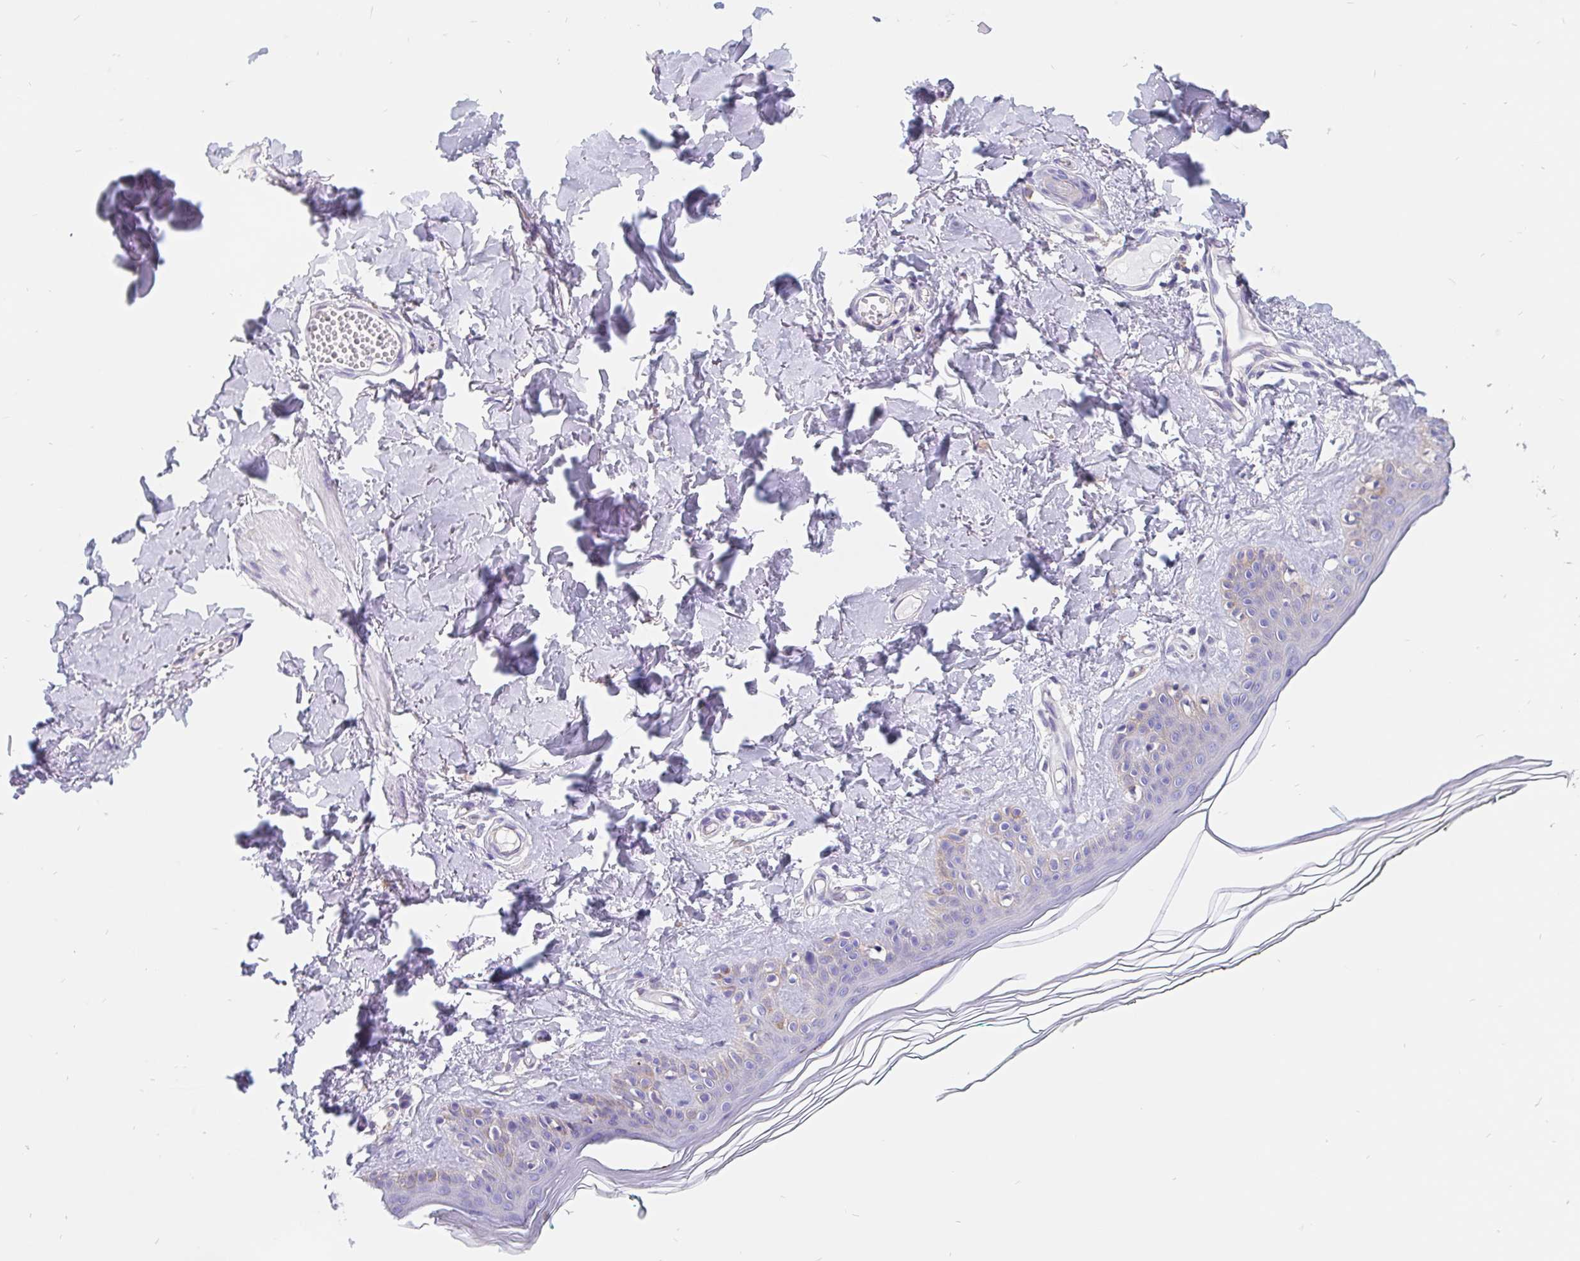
{"staining": {"intensity": "negative", "quantity": "none", "location": "none"}, "tissue": "skin", "cell_type": "Fibroblasts", "image_type": "normal", "snomed": [{"axis": "morphology", "description": "Normal tissue, NOS"}, {"axis": "topography", "description": "Skin"}, {"axis": "topography", "description": "Peripheral nerve tissue"}], "caption": "An immunohistochemistry image of unremarkable skin is shown. There is no staining in fibroblasts of skin.", "gene": "LIMCH1", "patient": {"sex": "female", "age": 45}}